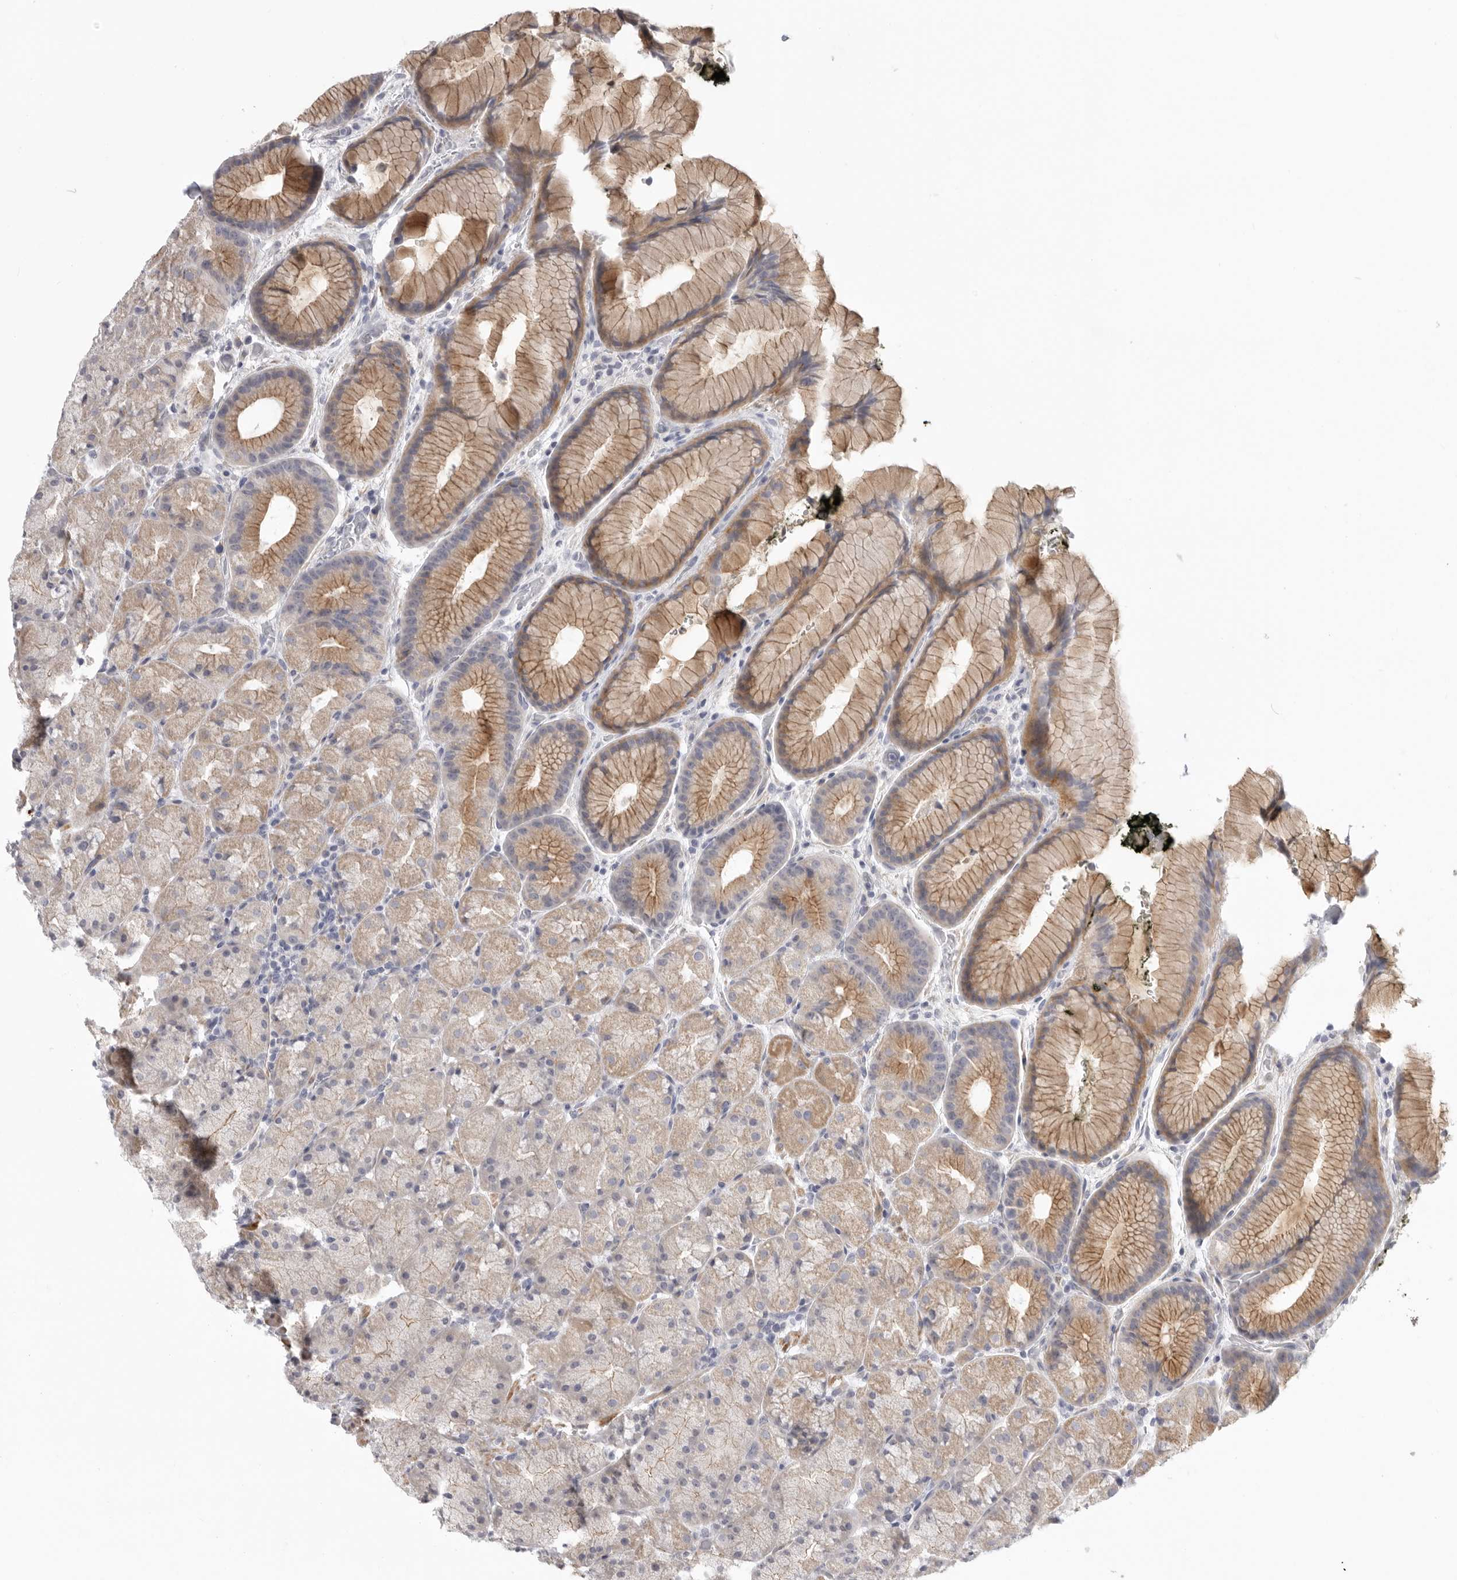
{"staining": {"intensity": "moderate", "quantity": "25%-75%", "location": "cytoplasmic/membranous"}, "tissue": "stomach", "cell_type": "Glandular cells", "image_type": "normal", "snomed": [{"axis": "morphology", "description": "Normal tissue, NOS"}, {"axis": "topography", "description": "Stomach, upper"}, {"axis": "topography", "description": "Stomach"}], "caption": "DAB (3,3'-diaminobenzidine) immunohistochemical staining of benign human stomach demonstrates moderate cytoplasmic/membranous protein expression in approximately 25%-75% of glandular cells. The staining is performed using DAB brown chromogen to label protein expression. The nuclei are counter-stained blue using hematoxylin.", "gene": "STAB2", "patient": {"sex": "male", "age": 48}}